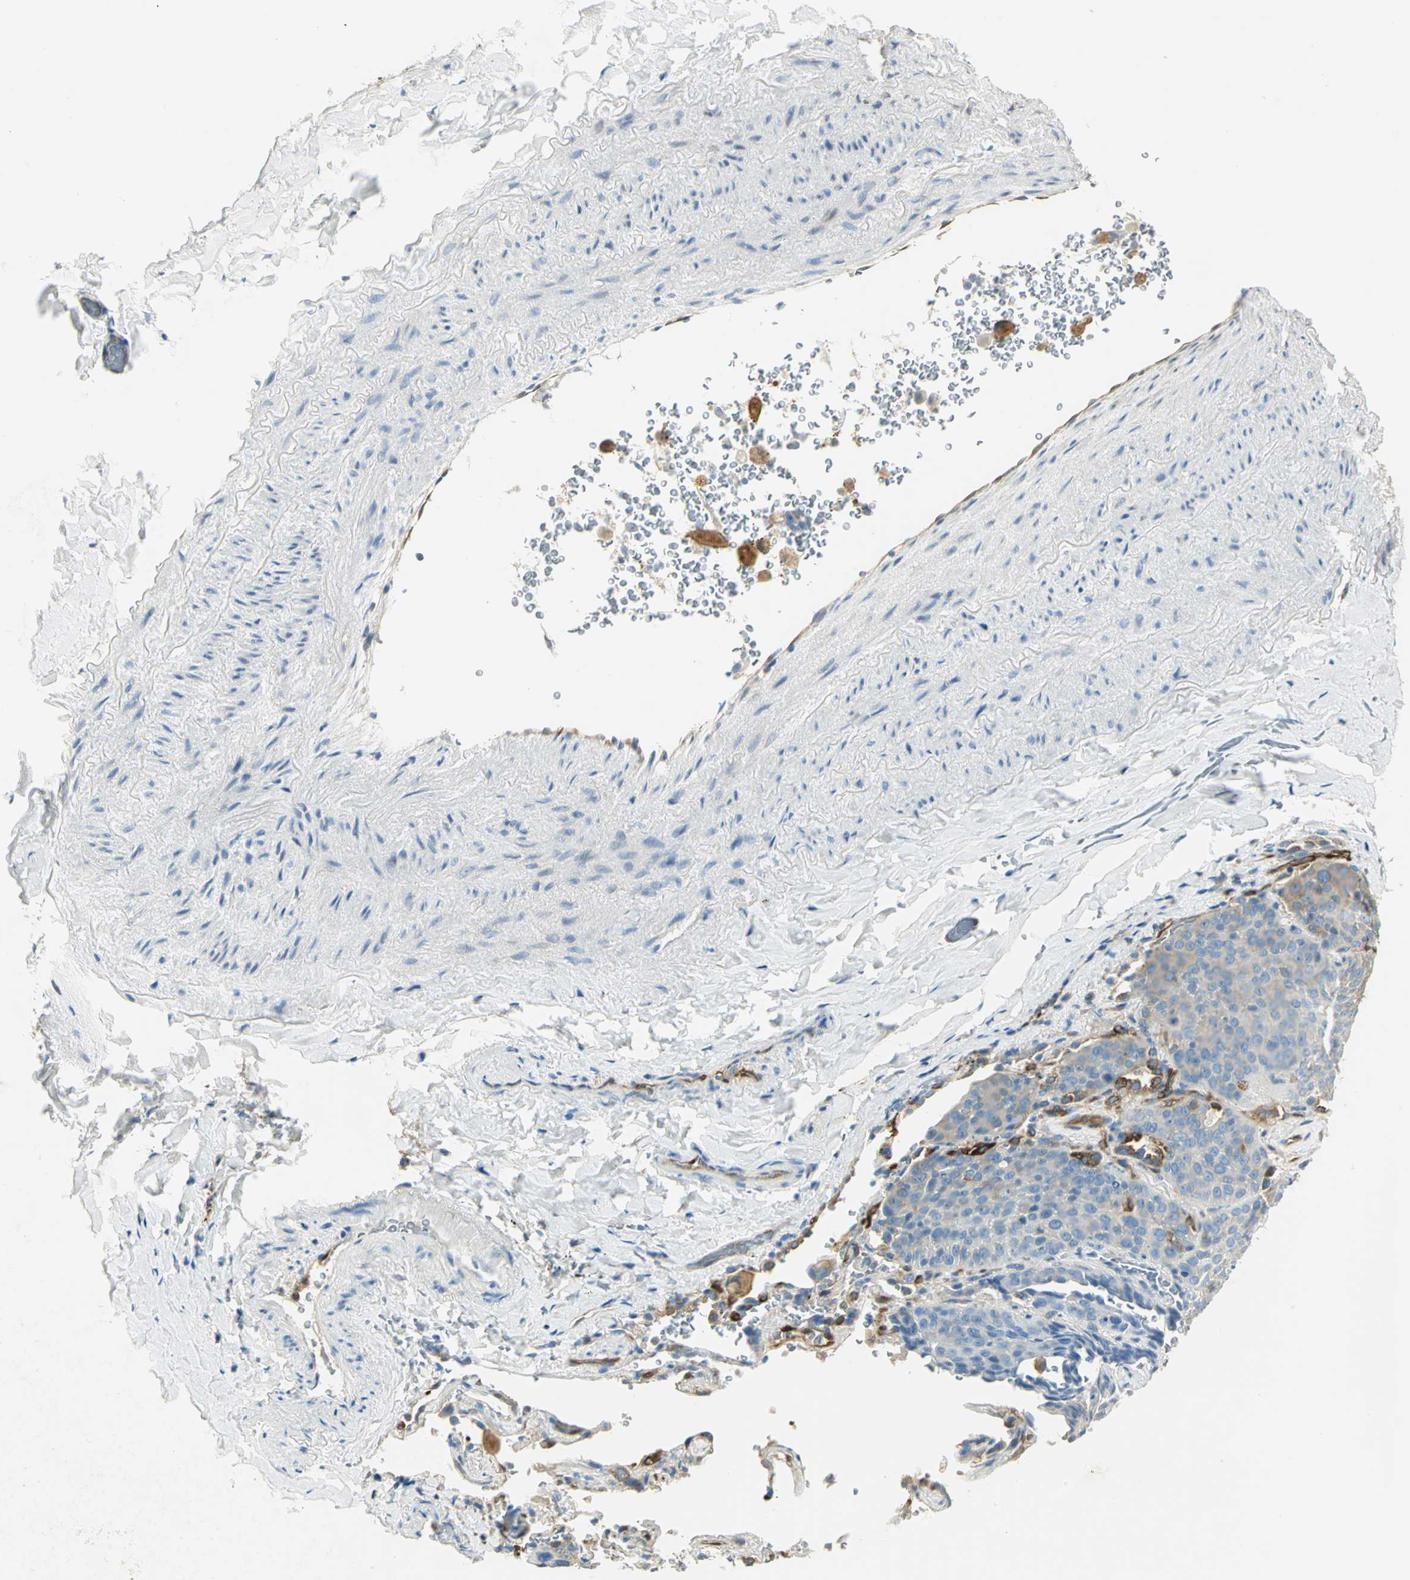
{"staining": {"intensity": "moderate", "quantity": "25%-75%", "location": "cytoplasmic/membranous"}, "tissue": "lung cancer", "cell_type": "Tumor cells", "image_type": "cancer", "snomed": [{"axis": "morphology", "description": "Squamous cell carcinoma, NOS"}, {"axis": "topography", "description": "Lung"}], "caption": "Lung squamous cell carcinoma stained with a protein marker shows moderate staining in tumor cells.", "gene": "WARS1", "patient": {"sex": "male", "age": 54}}